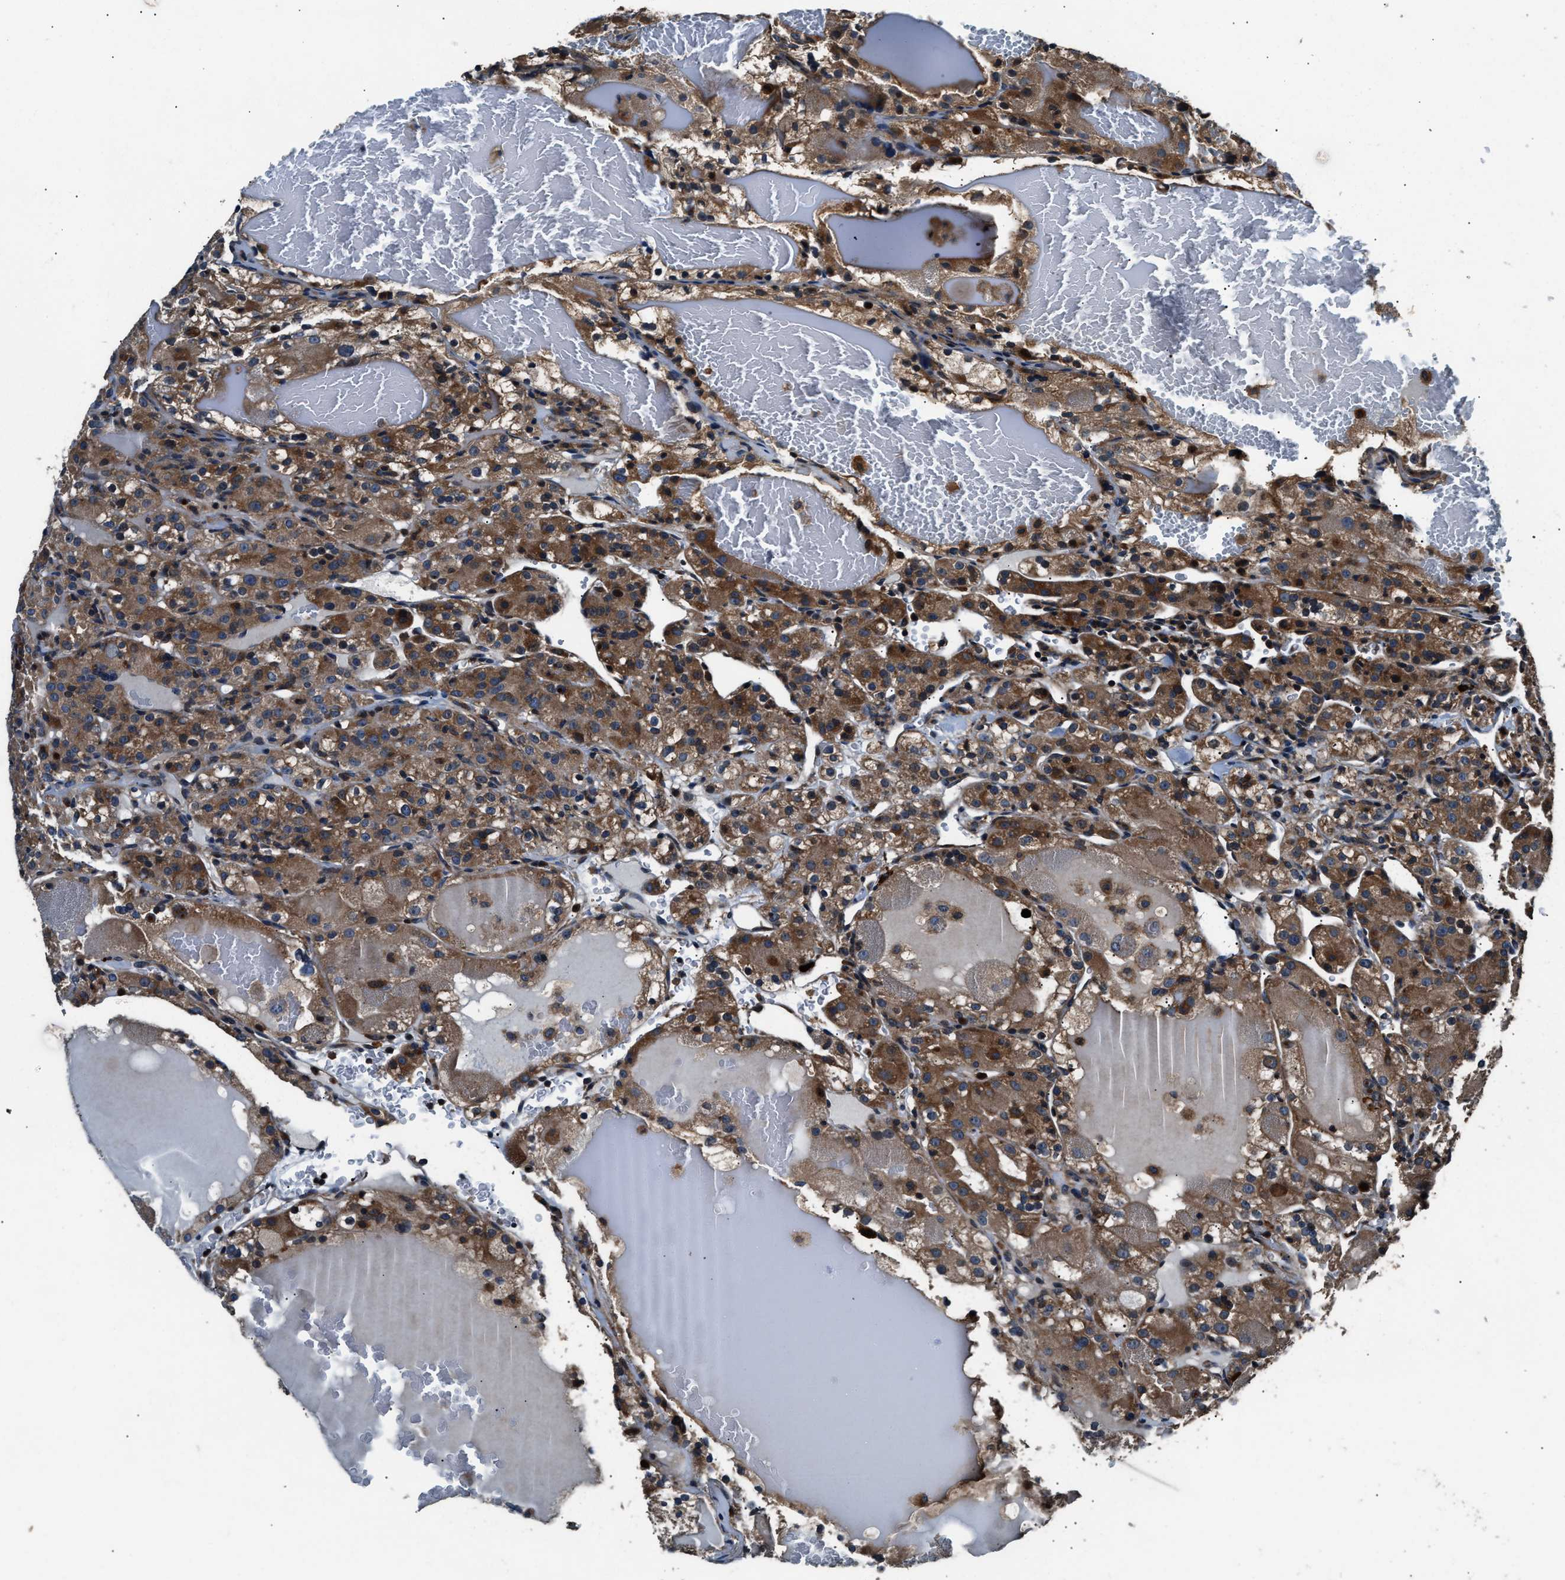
{"staining": {"intensity": "moderate", "quantity": ">75%", "location": "cytoplasmic/membranous"}, "tissue": "renal cancer", "cell_type": "Tumor cells", "image_type": "cancer", "snomed": [{"axis": "morphology", "description": "Normal tissue, NOS"}, {"axis": "morphology", "description": "Adenocarcinoma, NOS"}, {"axis": "topography", "description": "Kidney"}], "caption": "This is a histology image of immunohistochemistry staining of renal cancer, which shows moderate expression in the cytoplasmic/membranous of tumor cells.", "gene": "IMPDH2", "patient": {"sex": "male", "age": 61}}